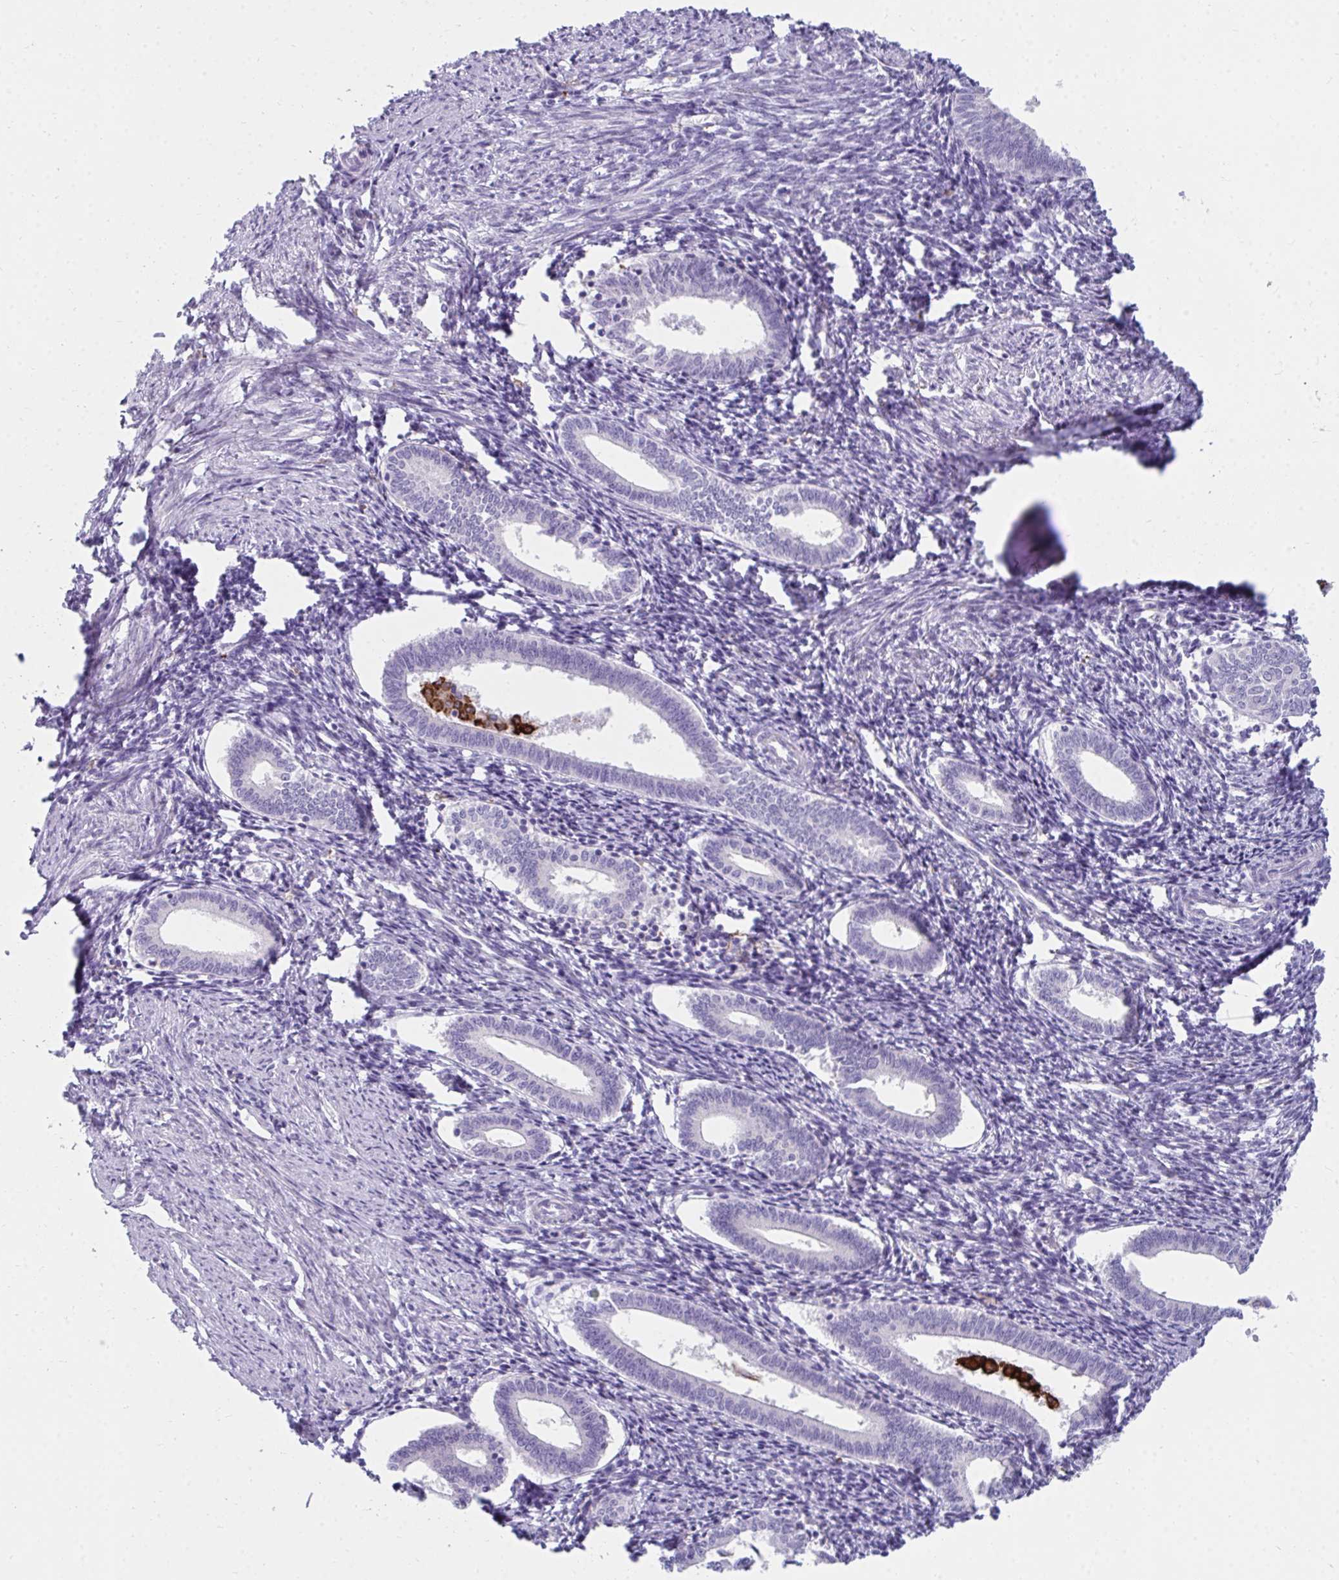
{"staining": {"intensity": "negative", "quantity": "none", "location": "none"}, "tissue": "endometrium", "cell_type": "Cells in endometrial stroma", "image_type": "normal", "snomed": [{"axis": "morphology", "description": "Normal tissue, NOS"}, {"axis": "topography", "description": "Endometrium"}], "caption": "There is no significant staining in cells in endometrial stroma of endometrium.", "gene": "CD163", "patient": {"sex": "female", "age": 41}}